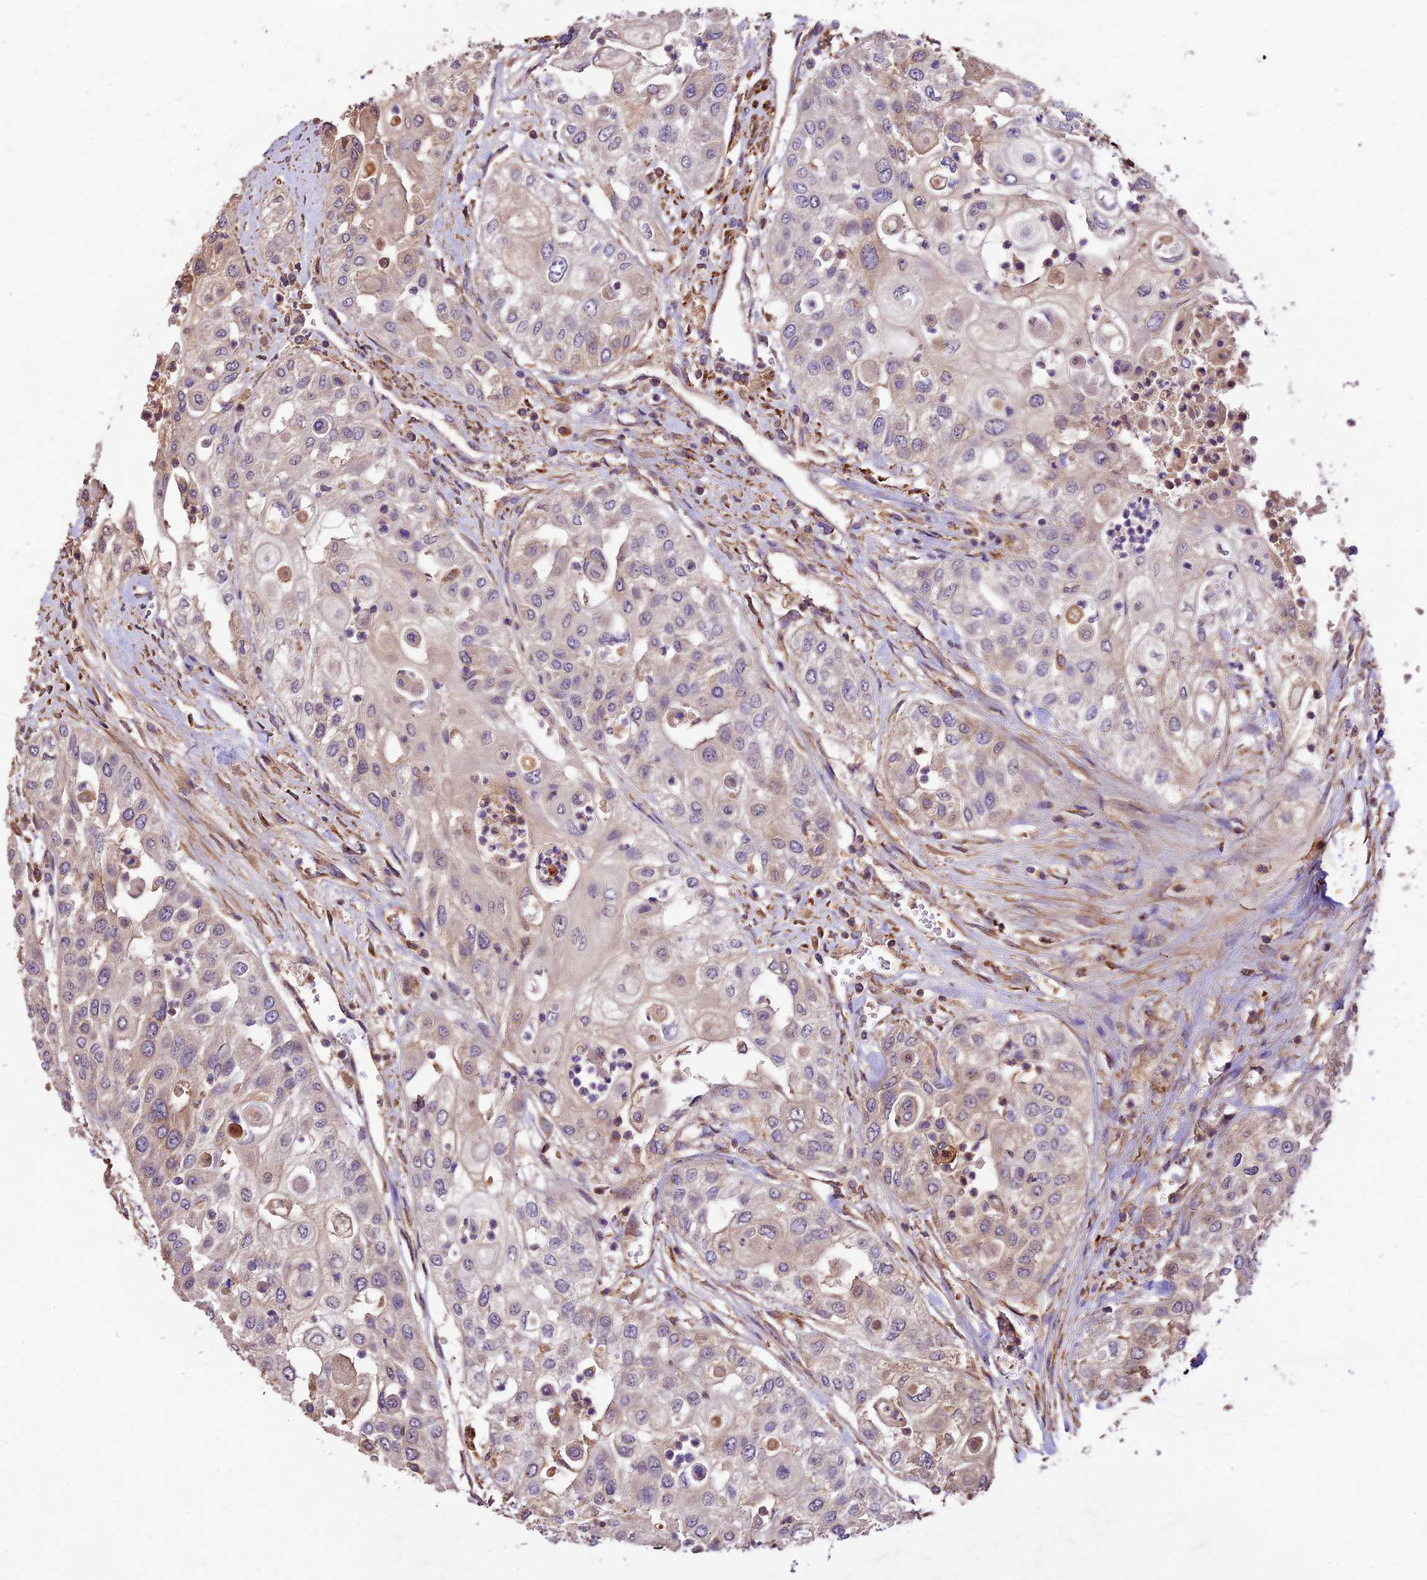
{"staining": {"intensity": "negative", "quantity": "none", "location": "none"}, "tissue": "urothelial cancer", "cell_type": "Tumor cells", "image_type": "cancer", "snomed": [{"axis": "morphology", "description": "Urothelial carcinoma, High grade"}, {"axis": "topography", "description": "Urinary bladder"}], "caption": "A photomicrograph of urothelial cancer stained for a protein displays no brown staining in tumor cells.", "gene": "CRLF1", "patient": {"sex": "female", "age": 79}}